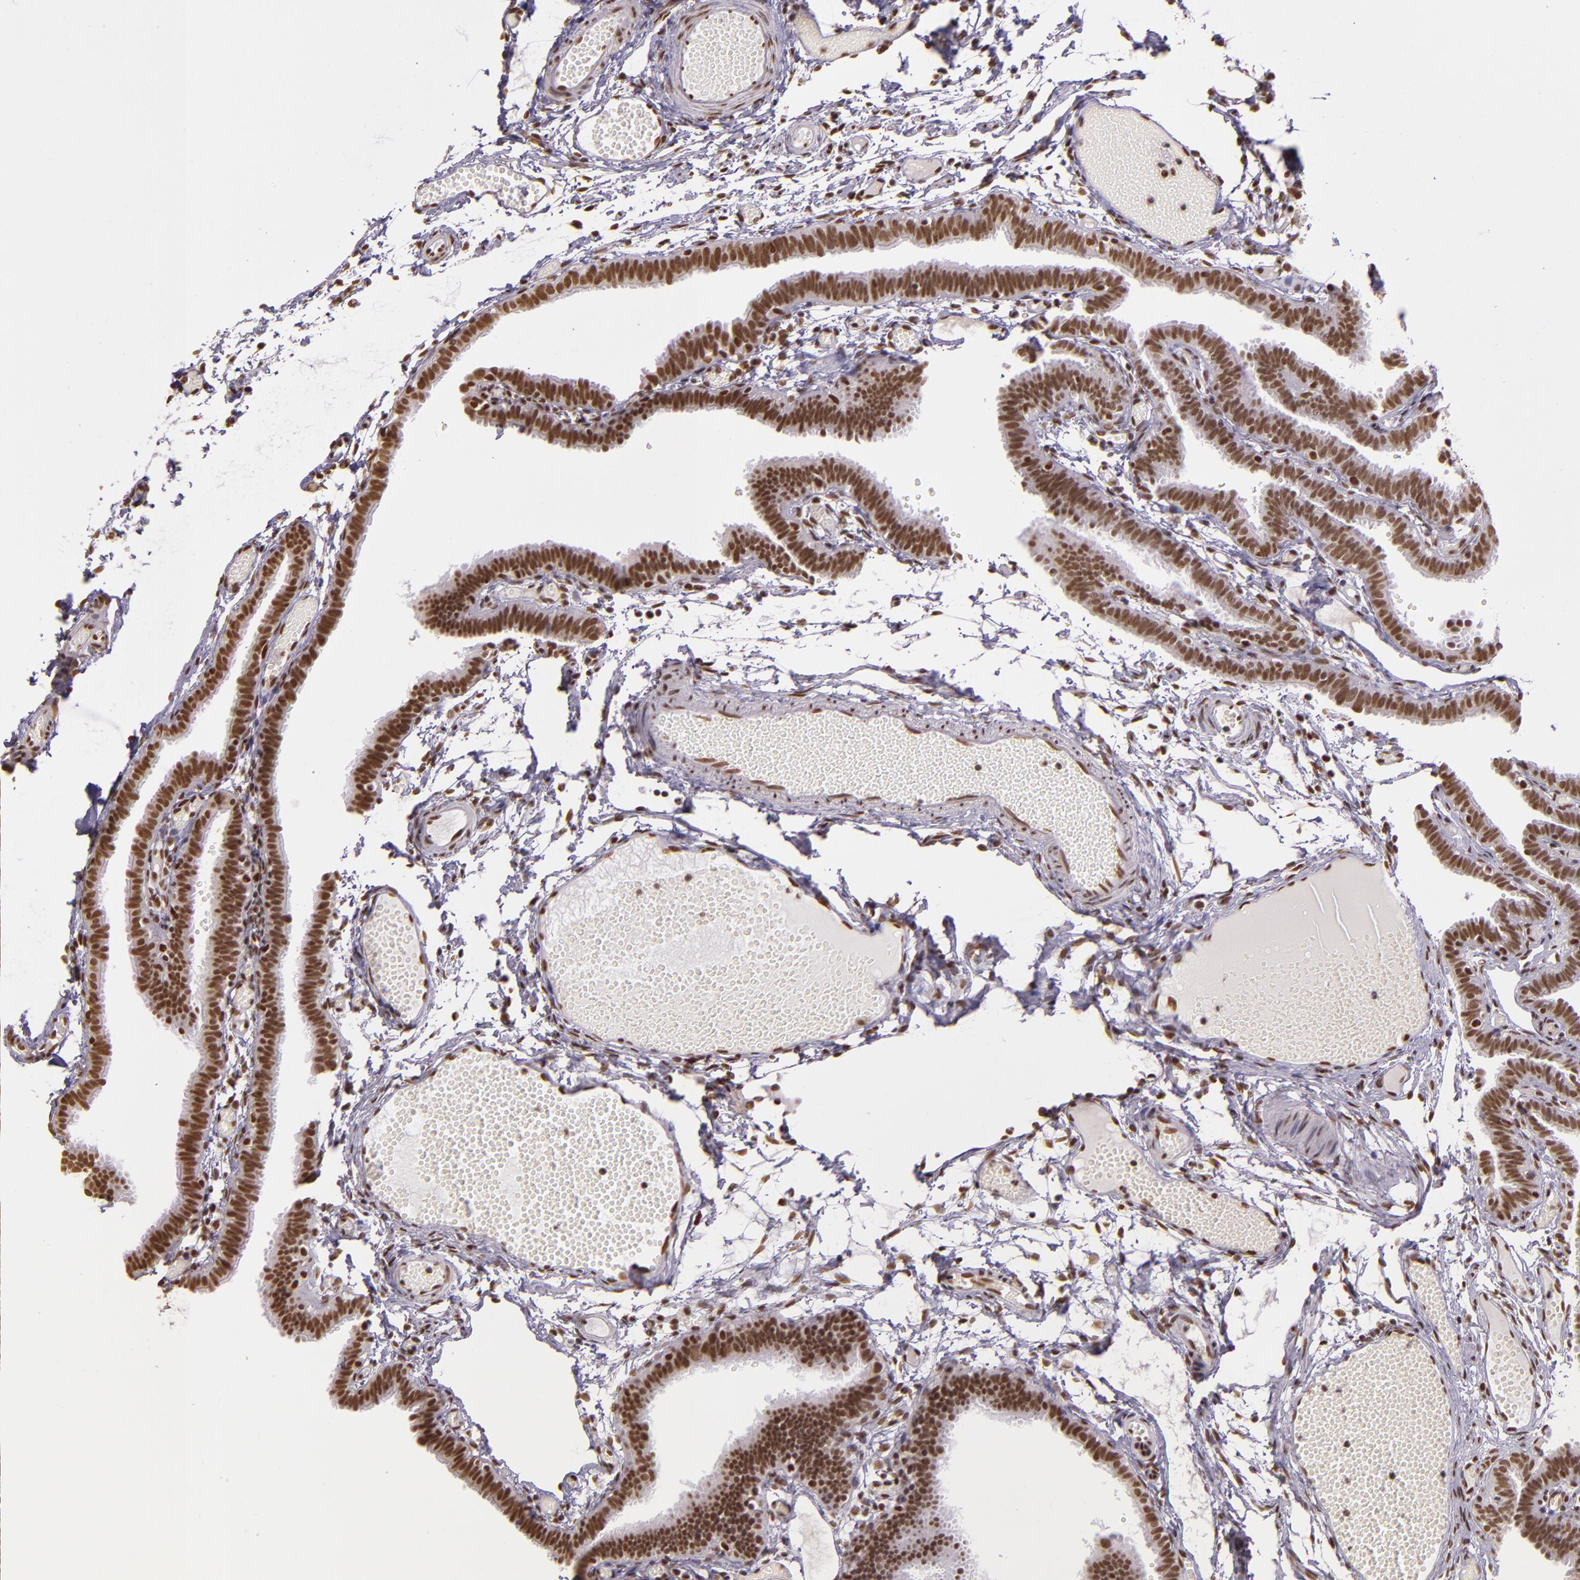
{"staining": {"intensity": "moderate", "quantity": ">75%", "location": "nuclear"}, "tissue": "fallopian tube", "cell_type": "Glandular cells", "image_type": "normal", "snomed": [{"axis": "morphology", "description": "Normal tissue, NOS"}, {"axis": "topography", "description": "Fallopian tube"}], "caption": "Fallopian tube stained with IHC reveals moderate nuclear expression in about >75% of glandular cells. Ihc stains the protein in brown and the nuclei are stained blue.", "gene": "USF1", "patient": {"sex": "female", "age": 29}}